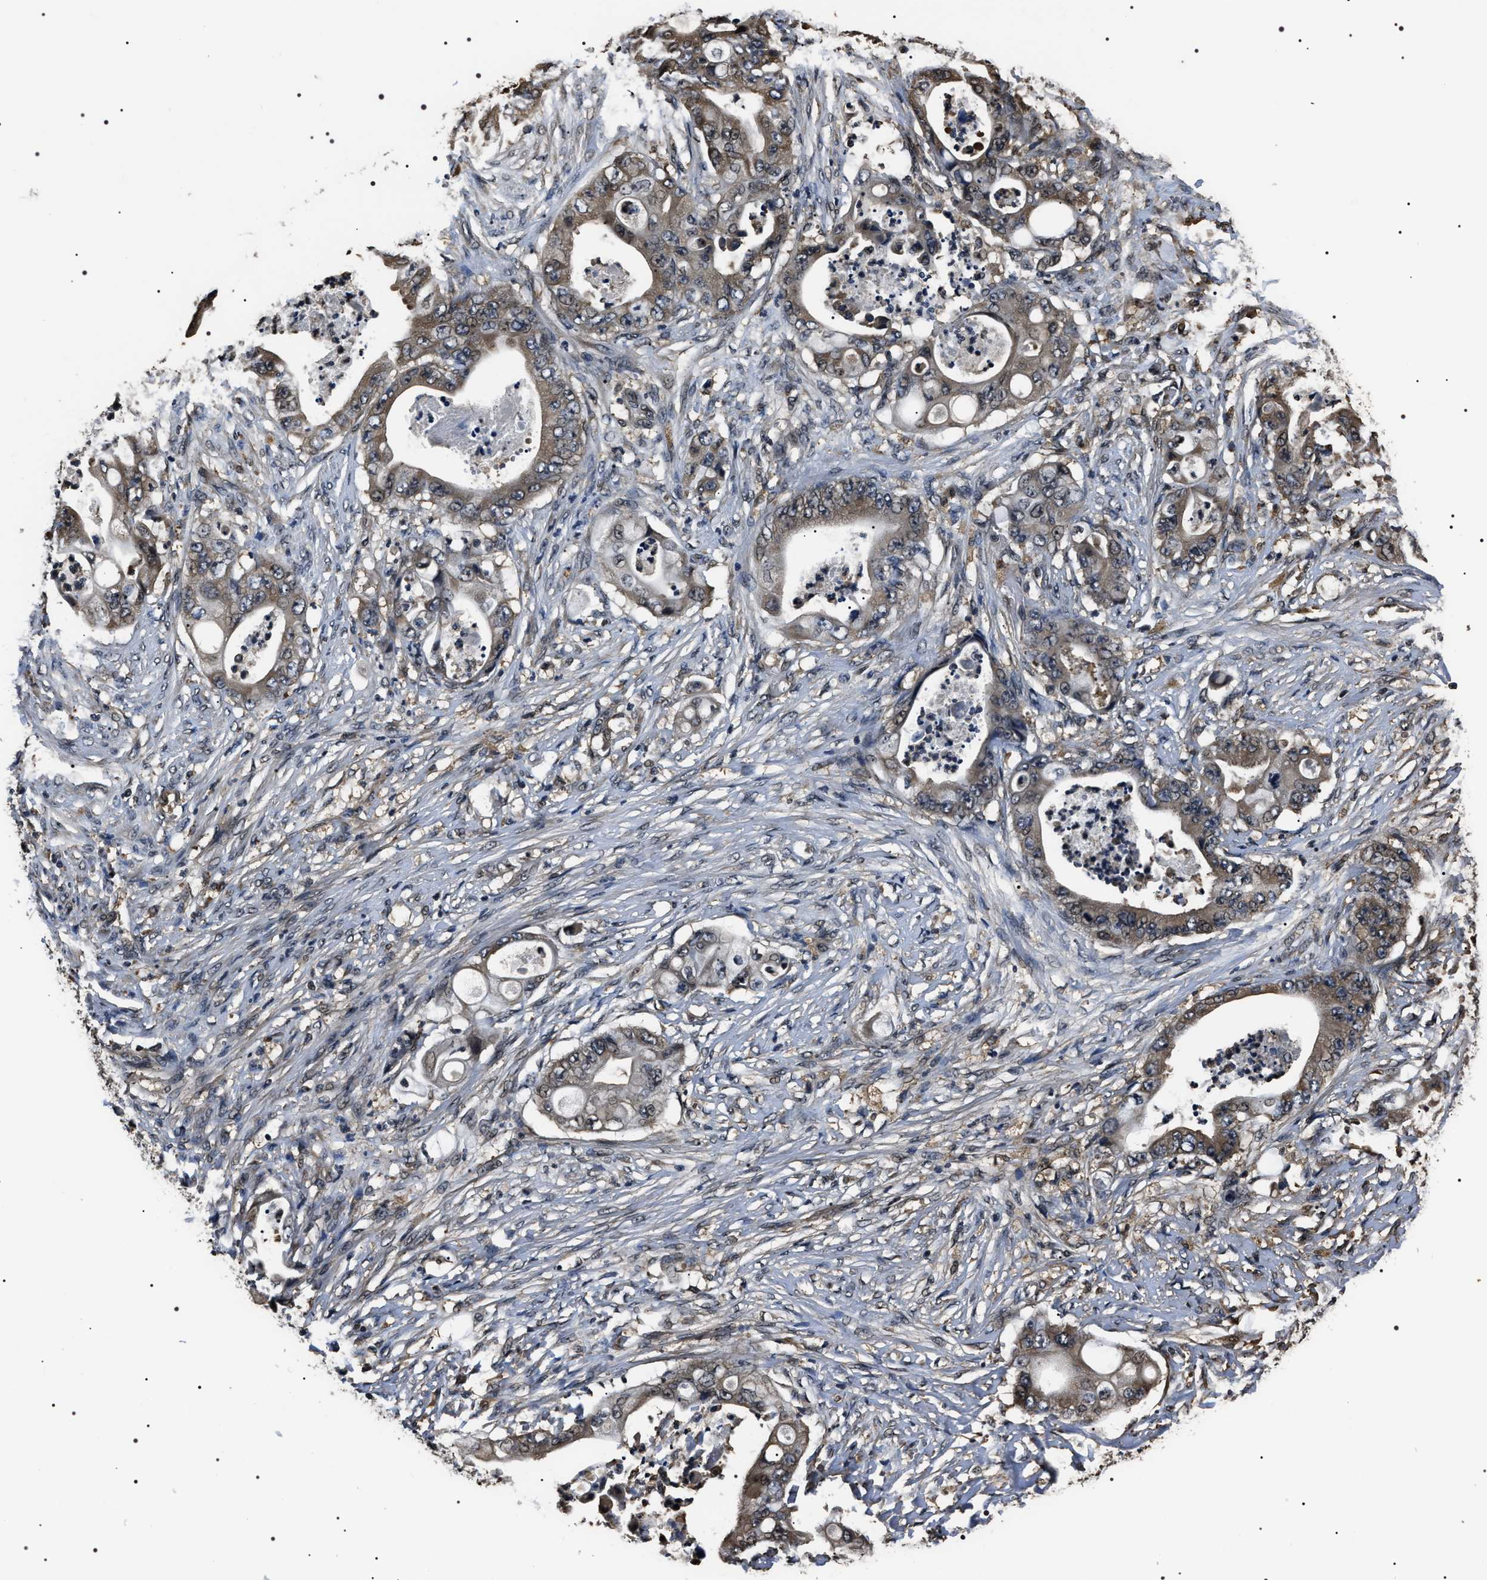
{"staining": {"intensity": "weak", "quantity": ">75%", "location": "cytoplasmic/membranous"}, "tissue": "stomach cancer", "cell_type": "Tumor cells", "image_type": "cancer", "snomed": [{"axis": "morphology", "description": "Adenocarcinoma, NOS"}, {"axis": "topography", "description": "Stomach"}], "caption": "Stomach adenocarcinoma stained with a protein marker displays weak staining in tumor cells.", "gene": "ARHGAP22", "patient": {"sex": "female", "age": 73}}